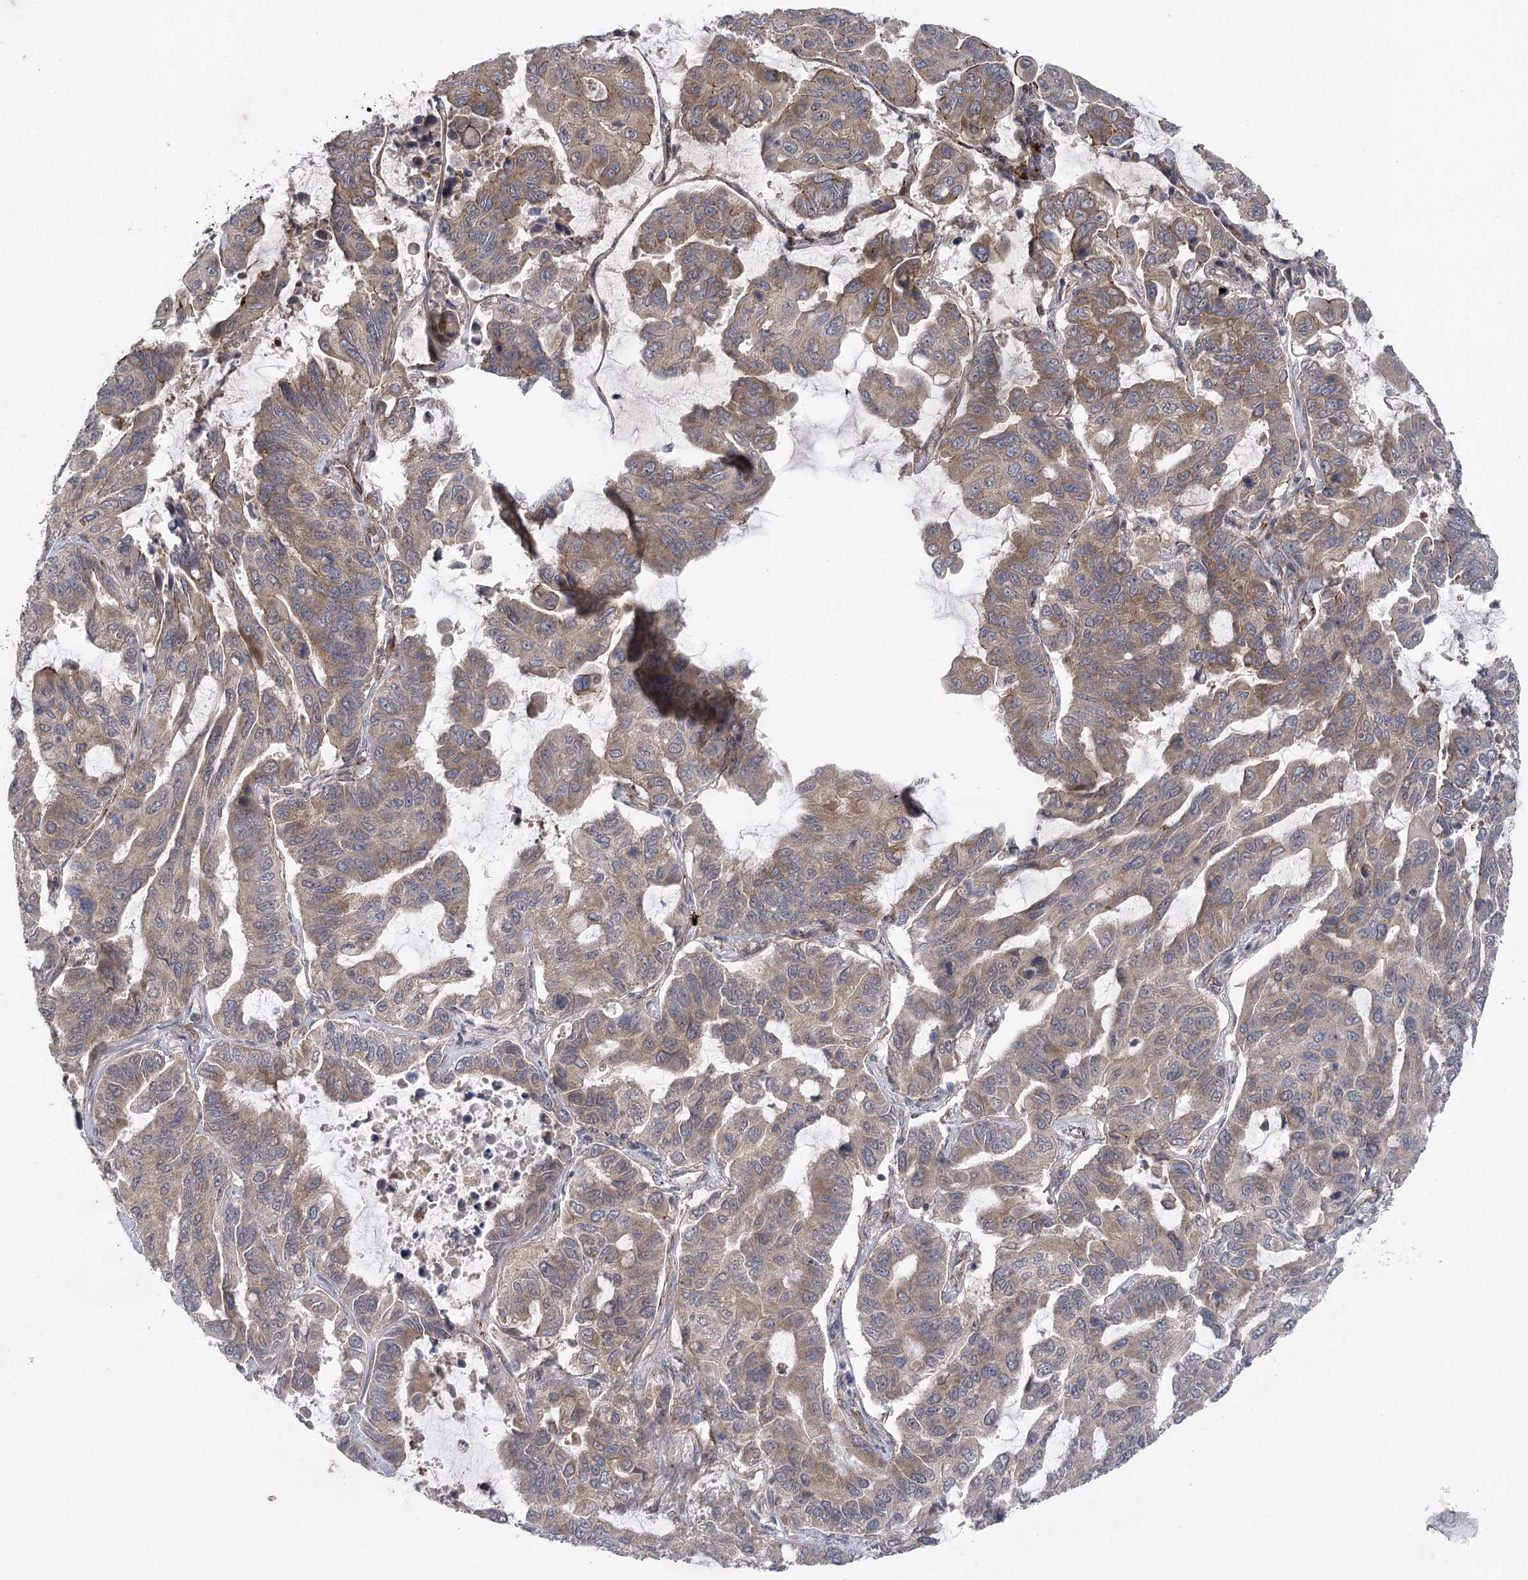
{"staining": {"intensity": "weak", "quantity": ">75%", "location": "cytoplasmic/membranous"}, "tissue": "lung cancer", "cell_type": "Tumor cells", "image_type": "cancer", "snomed": [{"axis": "morphology", "description": "Adenocarcinoma, NOS"}, {"axis": "topography", "description": "Lung"}], "caption": "DAB (3,3'-diaminobenzidine) immunohistochemical staining of lung adenocarcinoma exhibits weak cytoplasmic/membranous protein staining in about >75% of tumor cells.", "gene": "METTL24", "patient": {"sex": "male", "age": 64}}